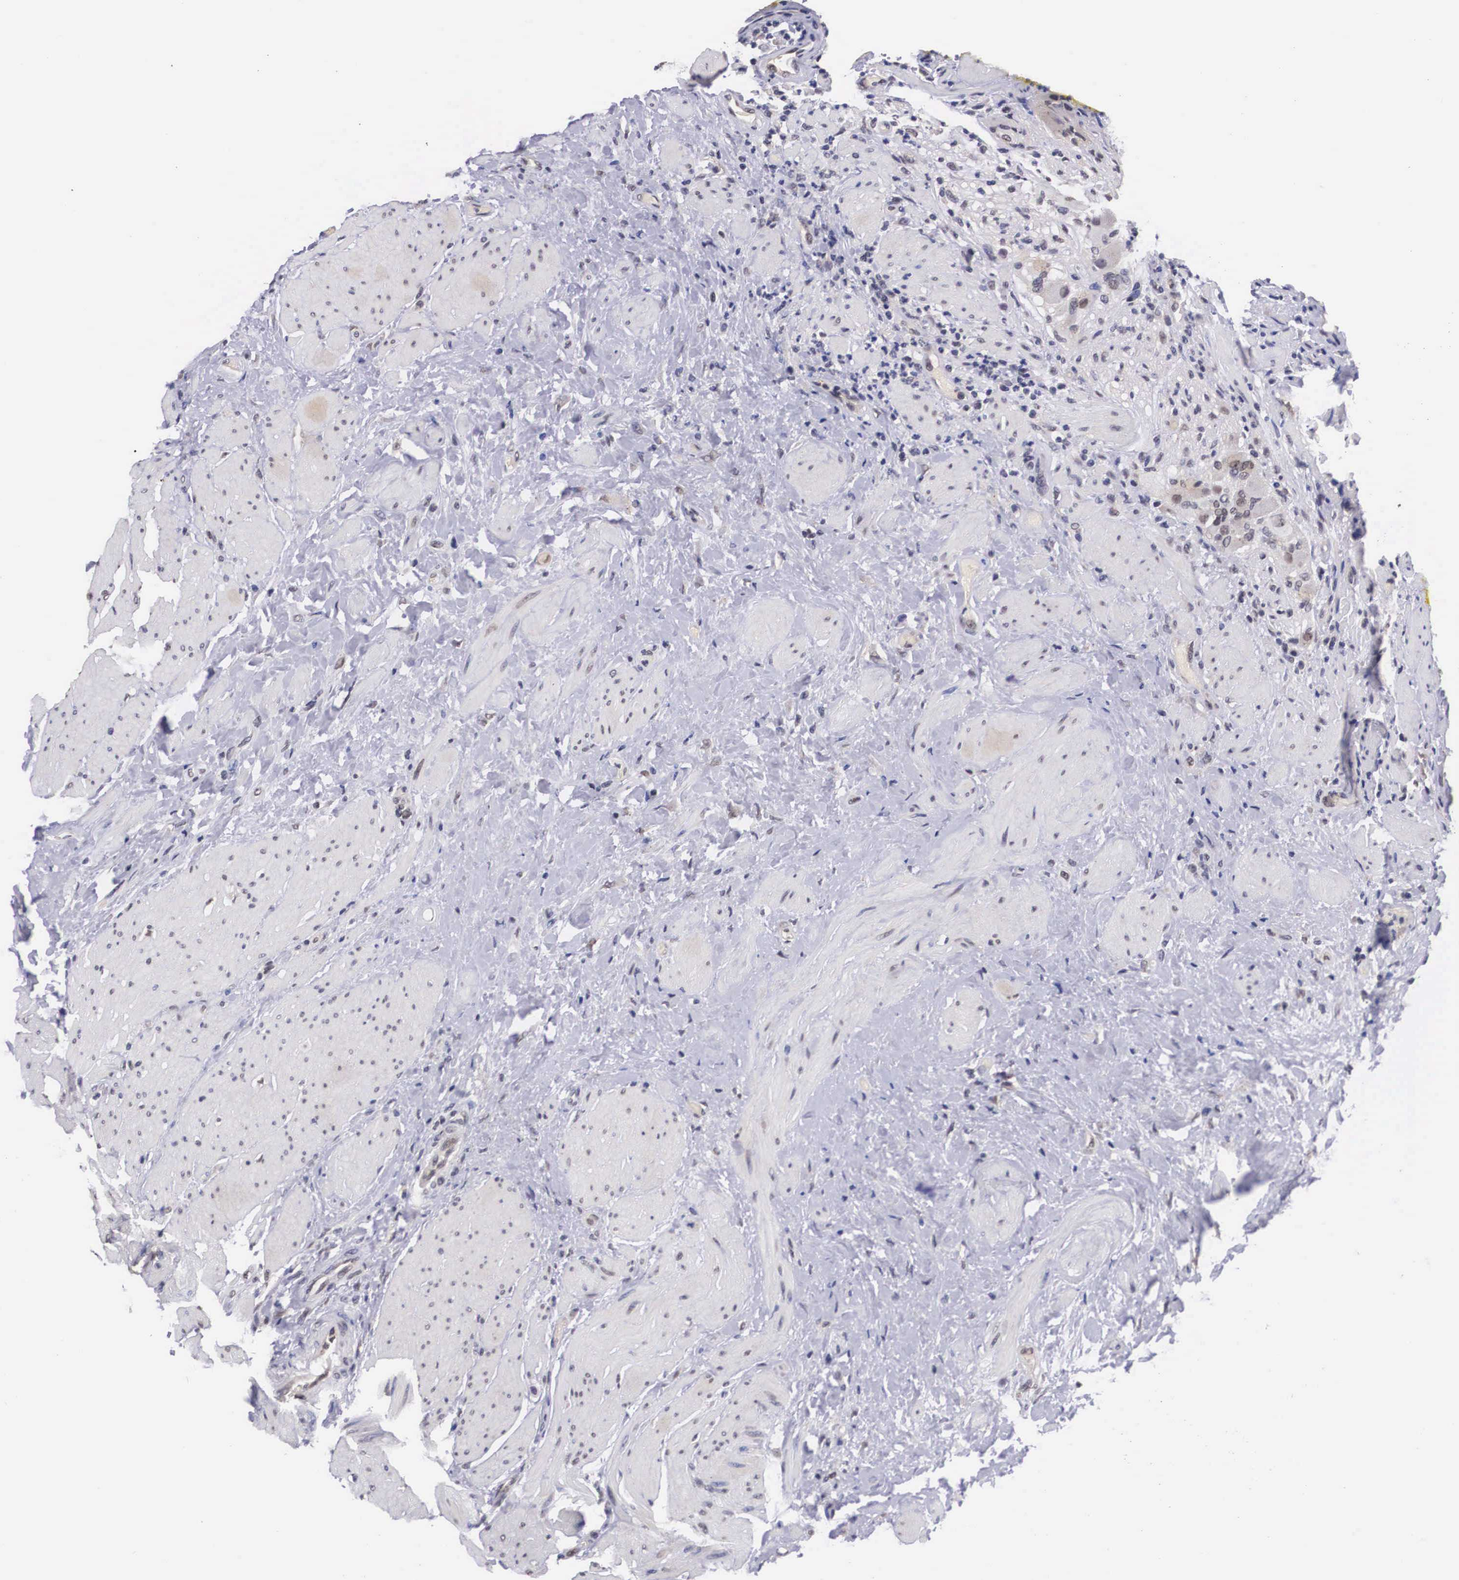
{"staining": {"intensity": "weak", "quantity": "25%-75%", "location": "cytoplasmic/membranous"}, "tissue": "colorectal cancer", "cell_type": "Tumor cells", "image_type": "cancer", "snomed": [{"axis": "morphology", "description": "Adenocarcinoma, NOS"}, {"axis": "topography", "description": "Rectum"}], "caption": "Immunohistochemical staining of colorectal adenocarcinoma exhibits low levels of weak cytoplasmic/membranous staining in about 25%-75% of tumor cells.", "gene": "OTX2", "patient": {"sex": "female", "age": 65}}